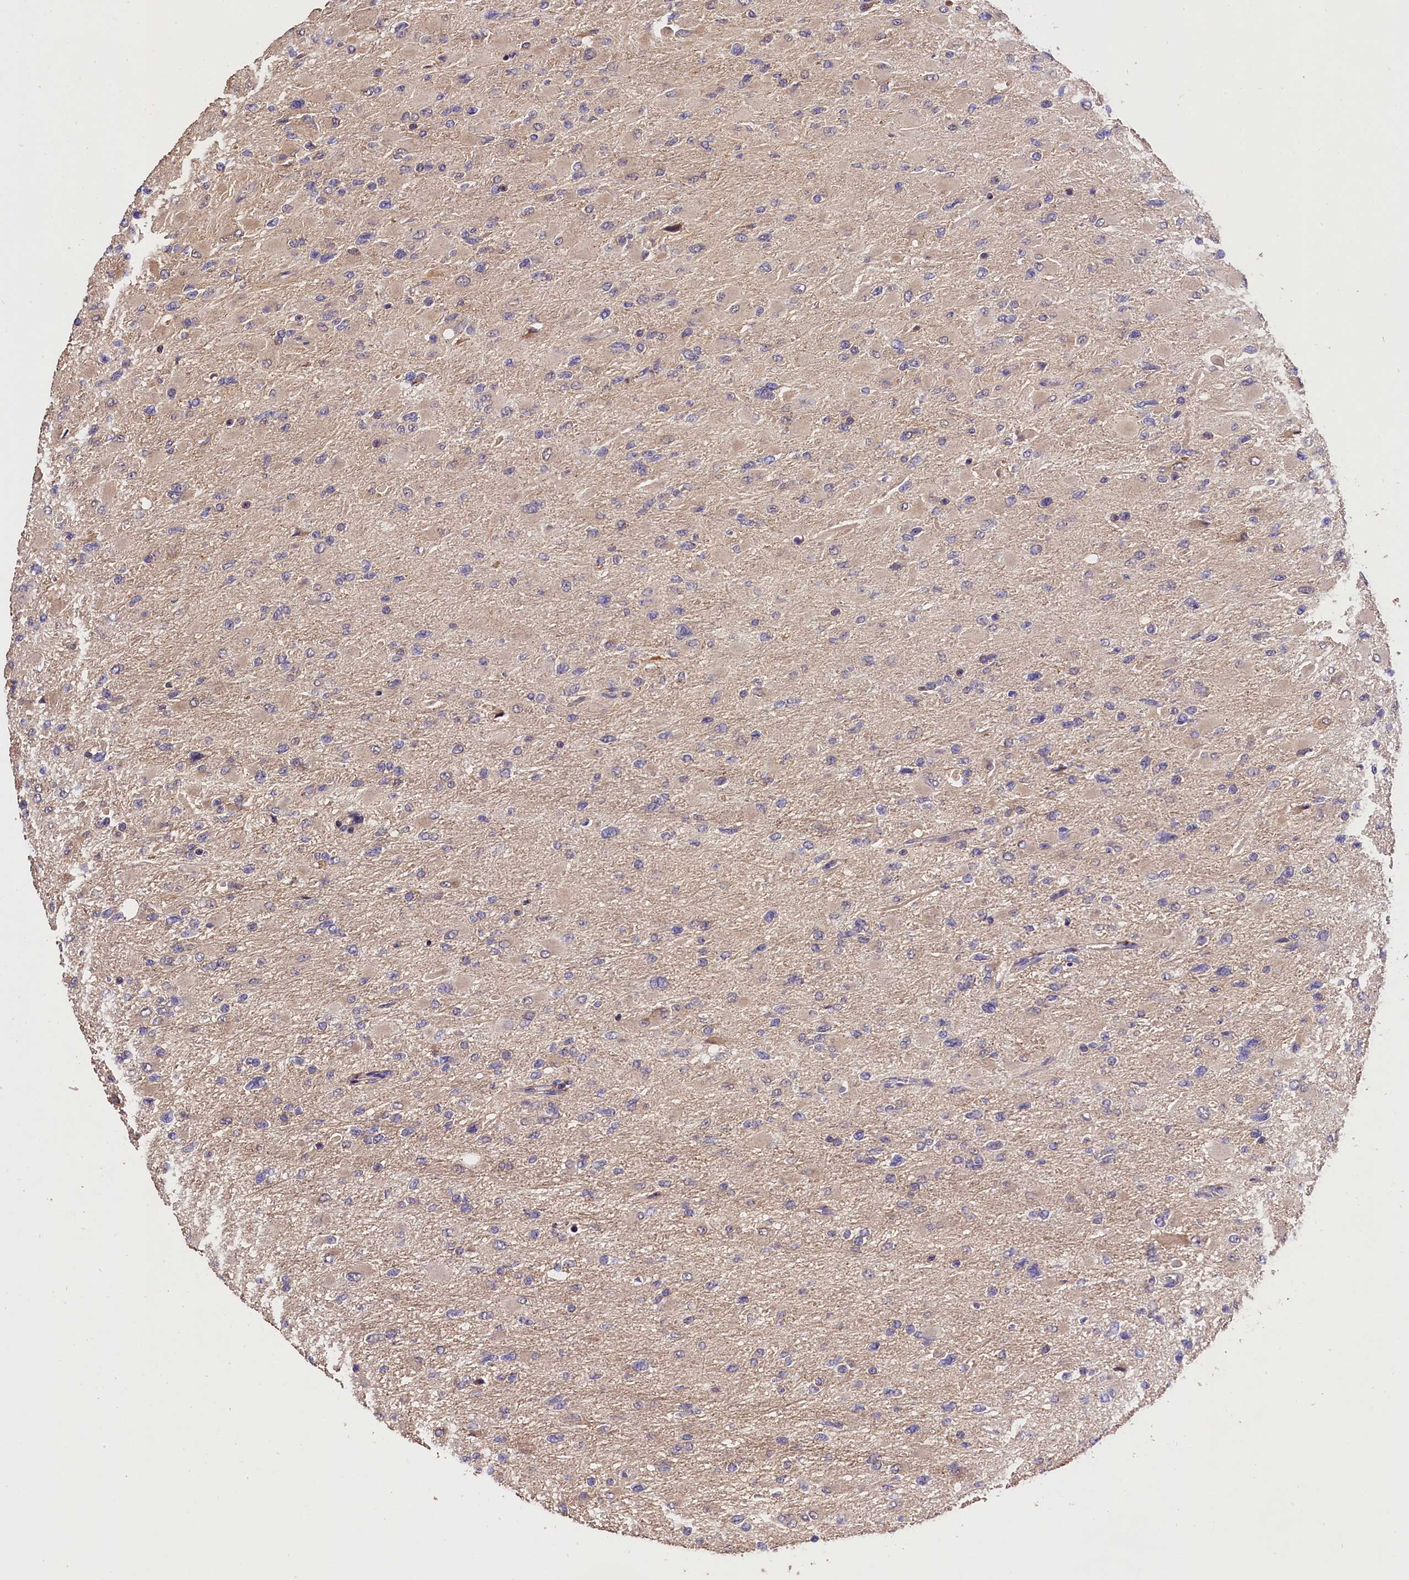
{"staining": {"intensity": "weak", "quantity": "<25%", "location": "cytoplasmic/membranous"}, "tissue": "glioma", "cell_type": "Tumor cells", "image_type": "cancer", "snomed": [{"axis": "morphology", "description": "Glioma, malignant, High grade"}, {"axis": "topography", "description": "Cerebral cortex"}], "caption": "A micrograph of human glioma is negative for staining in tumor cells.", "gene": "OAS3", "patient": {"sex": "female", "age": 36}}